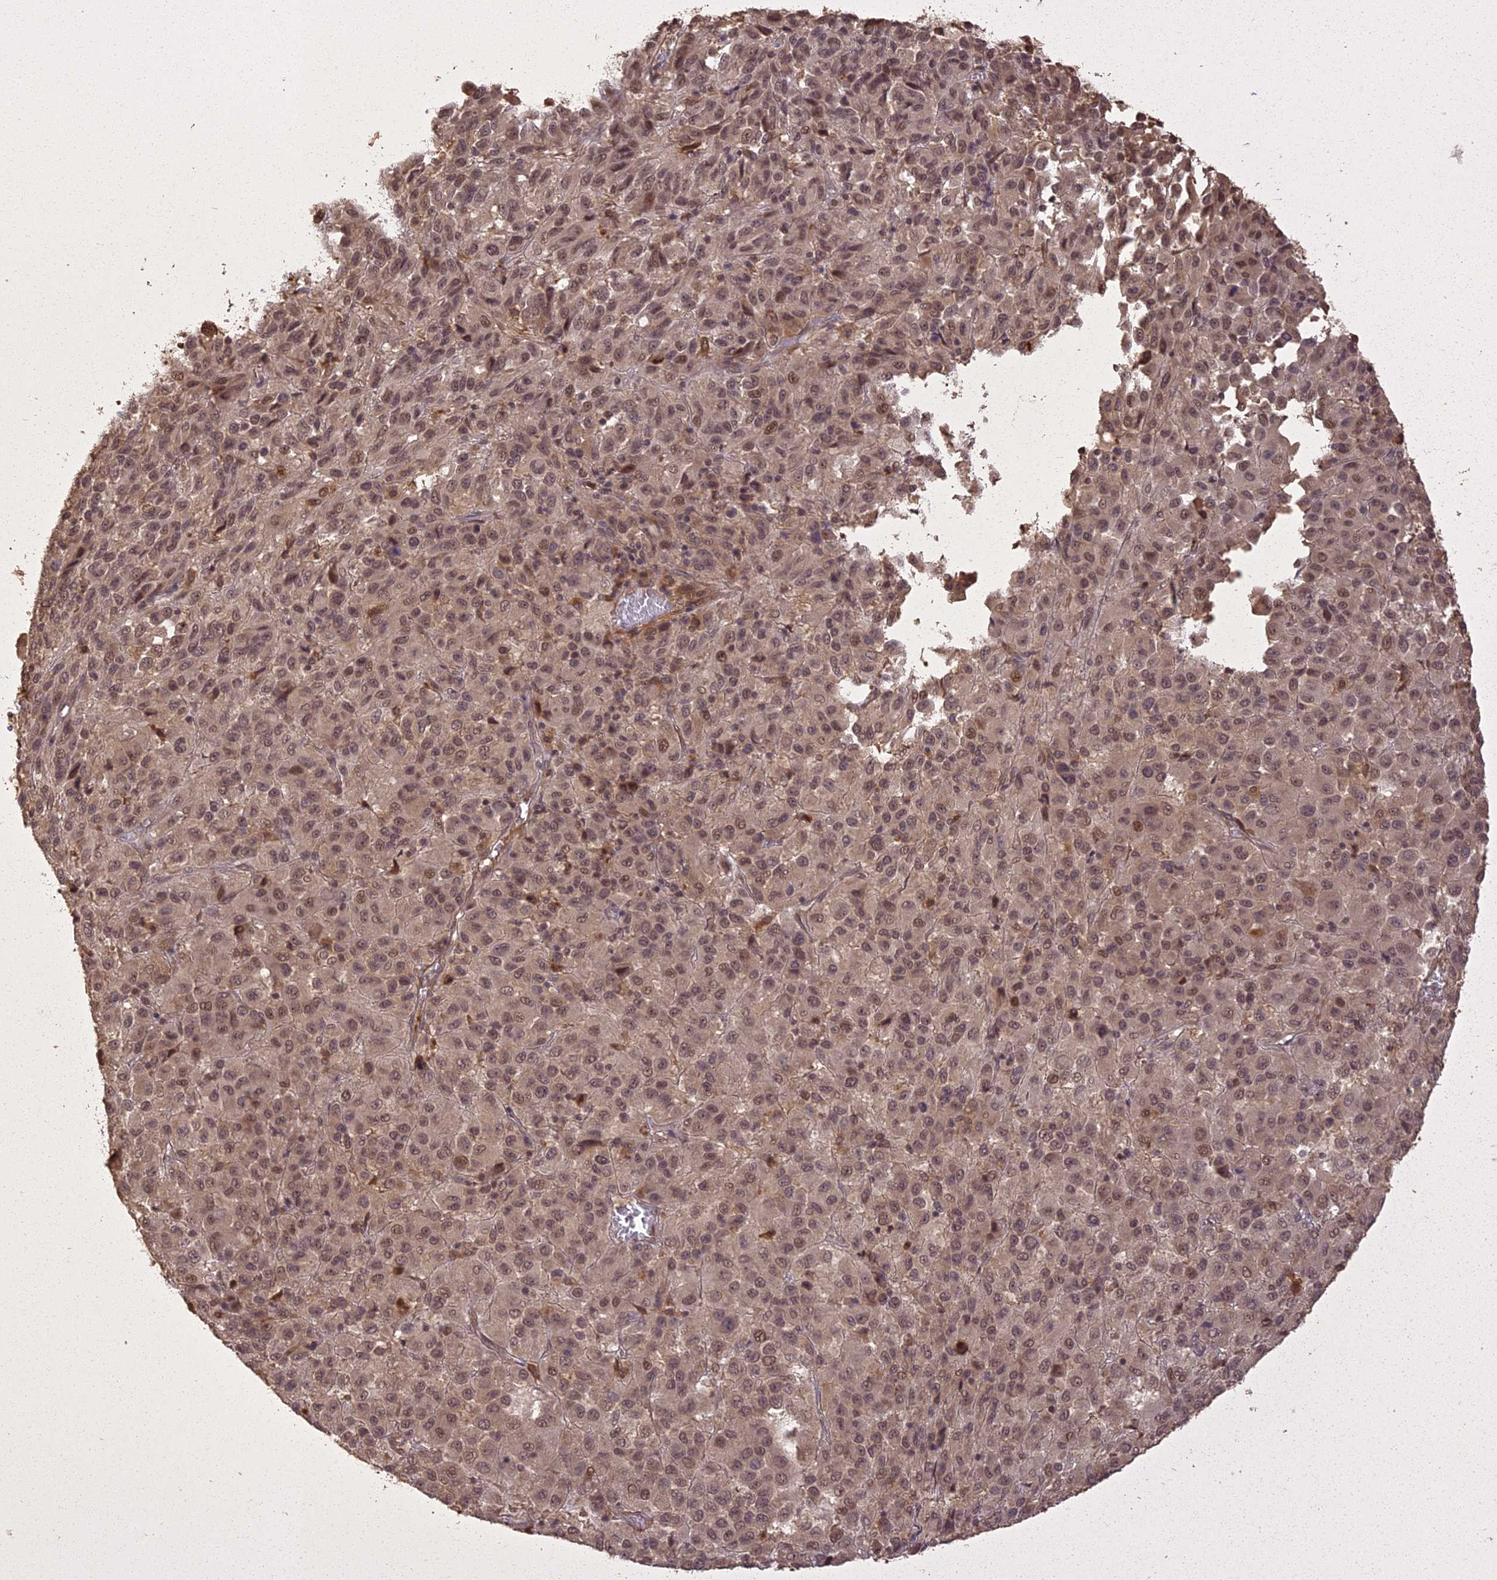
{"staining": {"intensity": "moderate", "quantity": ">75%", "location": "nuclear"}, "tissue": "melanoma", "cell_type": "Tumor cells", "image_type": "cancer", "snomed": [{"axis": "morphology", "description": "Malignant melanoma, Metastatic site"}, {"axis": "topography", "description": "Lung"}], "caption": "This photomicrograph exhibits malignant melanoma (metastatic site) stained with immunohistochemistry to label a protein in brown. The nuclear of tumor cells show moderate positivity for the protein. Nuclei are counter-stained blue.", "gene": "LIN37", "patient": {"sex": "male", "age": 64}}